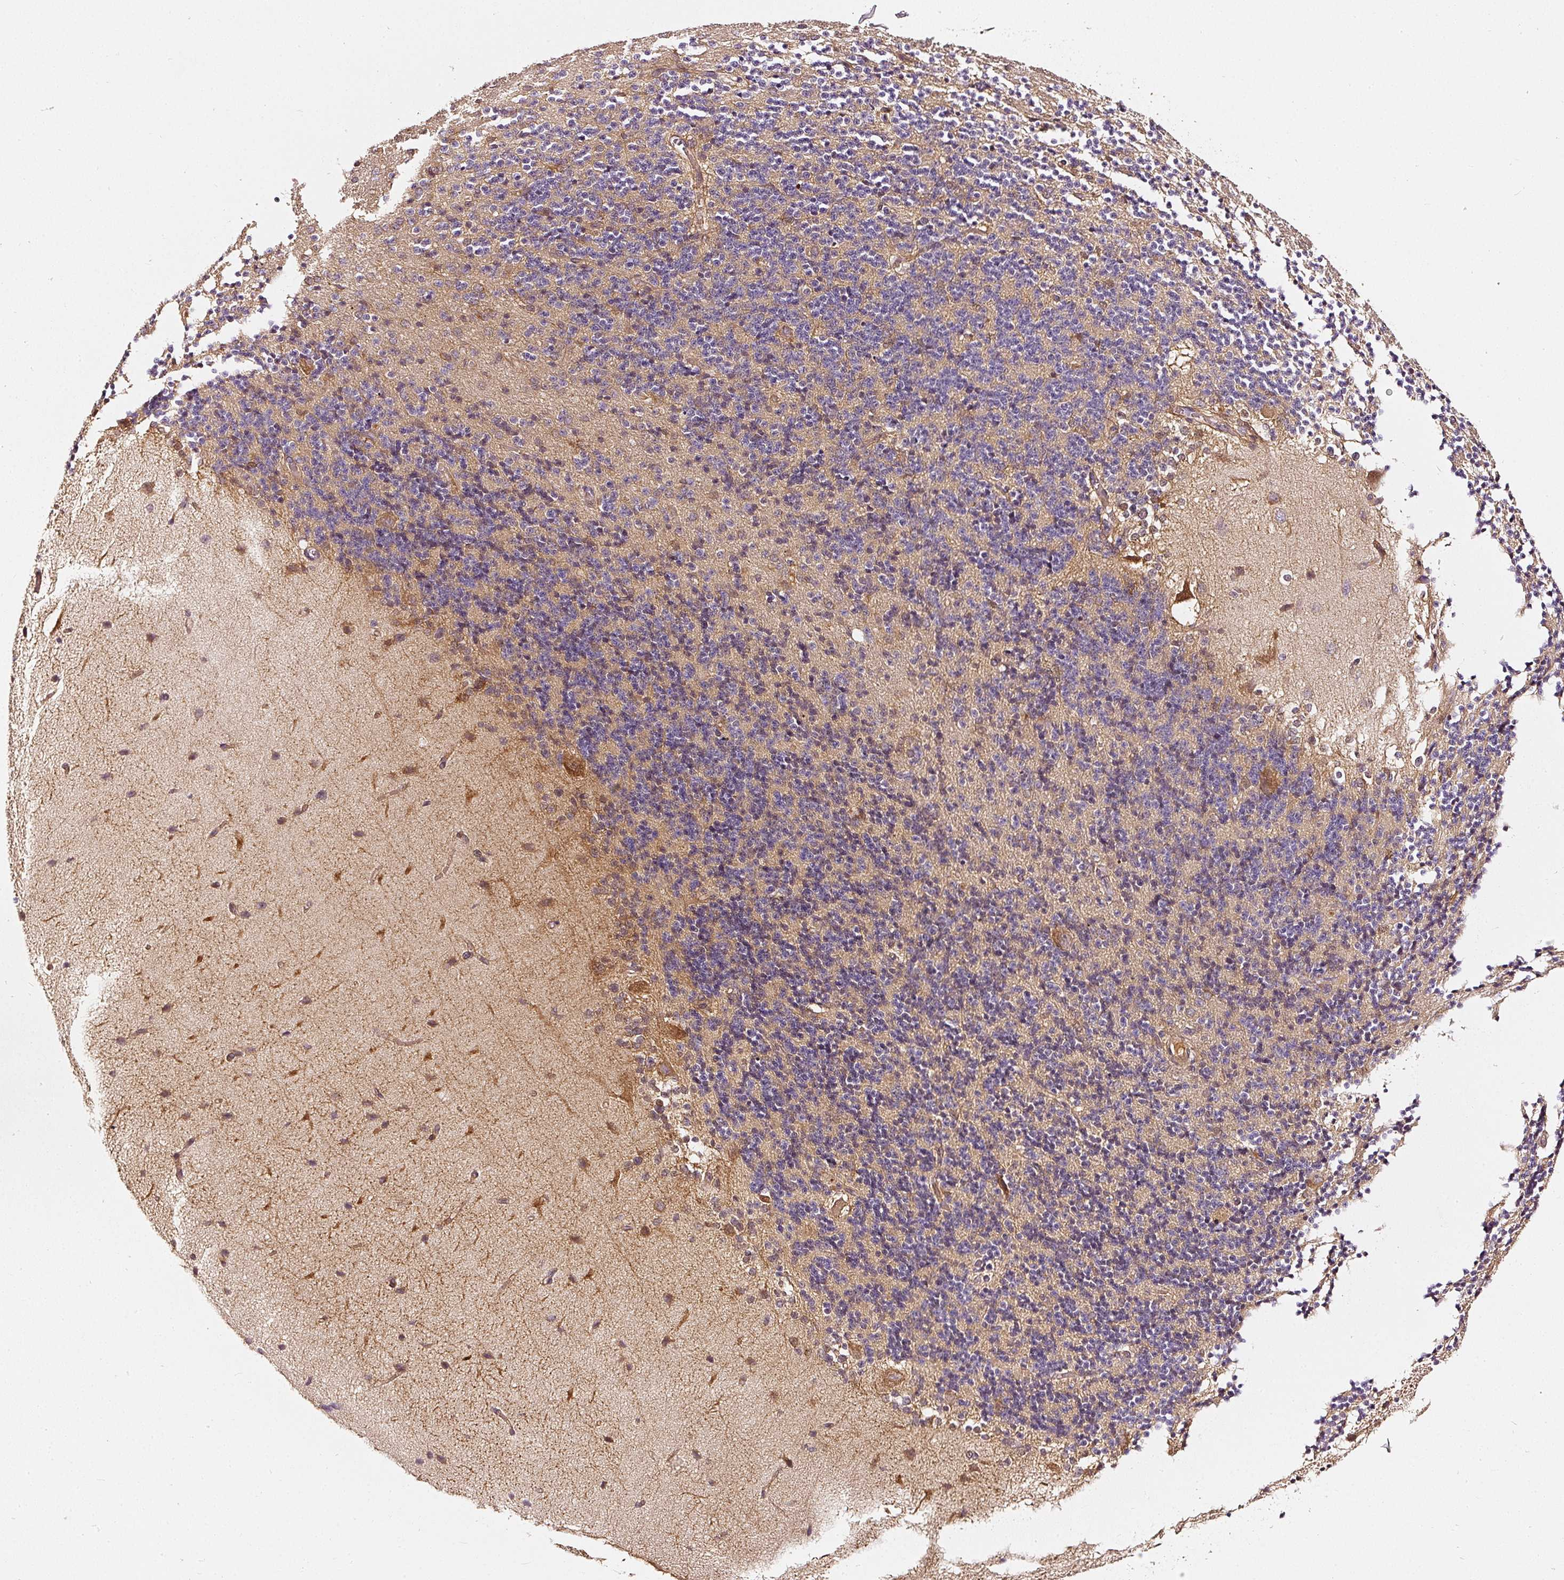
{"staining": {"intensity": "weak", "quantity": "25%-75%", "location": "cytoplasmic/membranous,nuclear"}, "tissue": "cerebellum", "cell_type": "Cells in granular layer", "image_type": "normal", "snomed": [{"axis": "morphology", "description": "Normal tissue, NOS"}, {"axis": "topography", "description": "Cerebellum"}], "caption": "IHC photomicrograph of benign human cerebellum stained for a protein (brown), which displays low levels of weak cytoplasmic/membranous,nuclear positivity in about 25%-75% of cells in granular layer.", "gene": "ASMTL", "patient": {"sex": "female", "age": 29}}